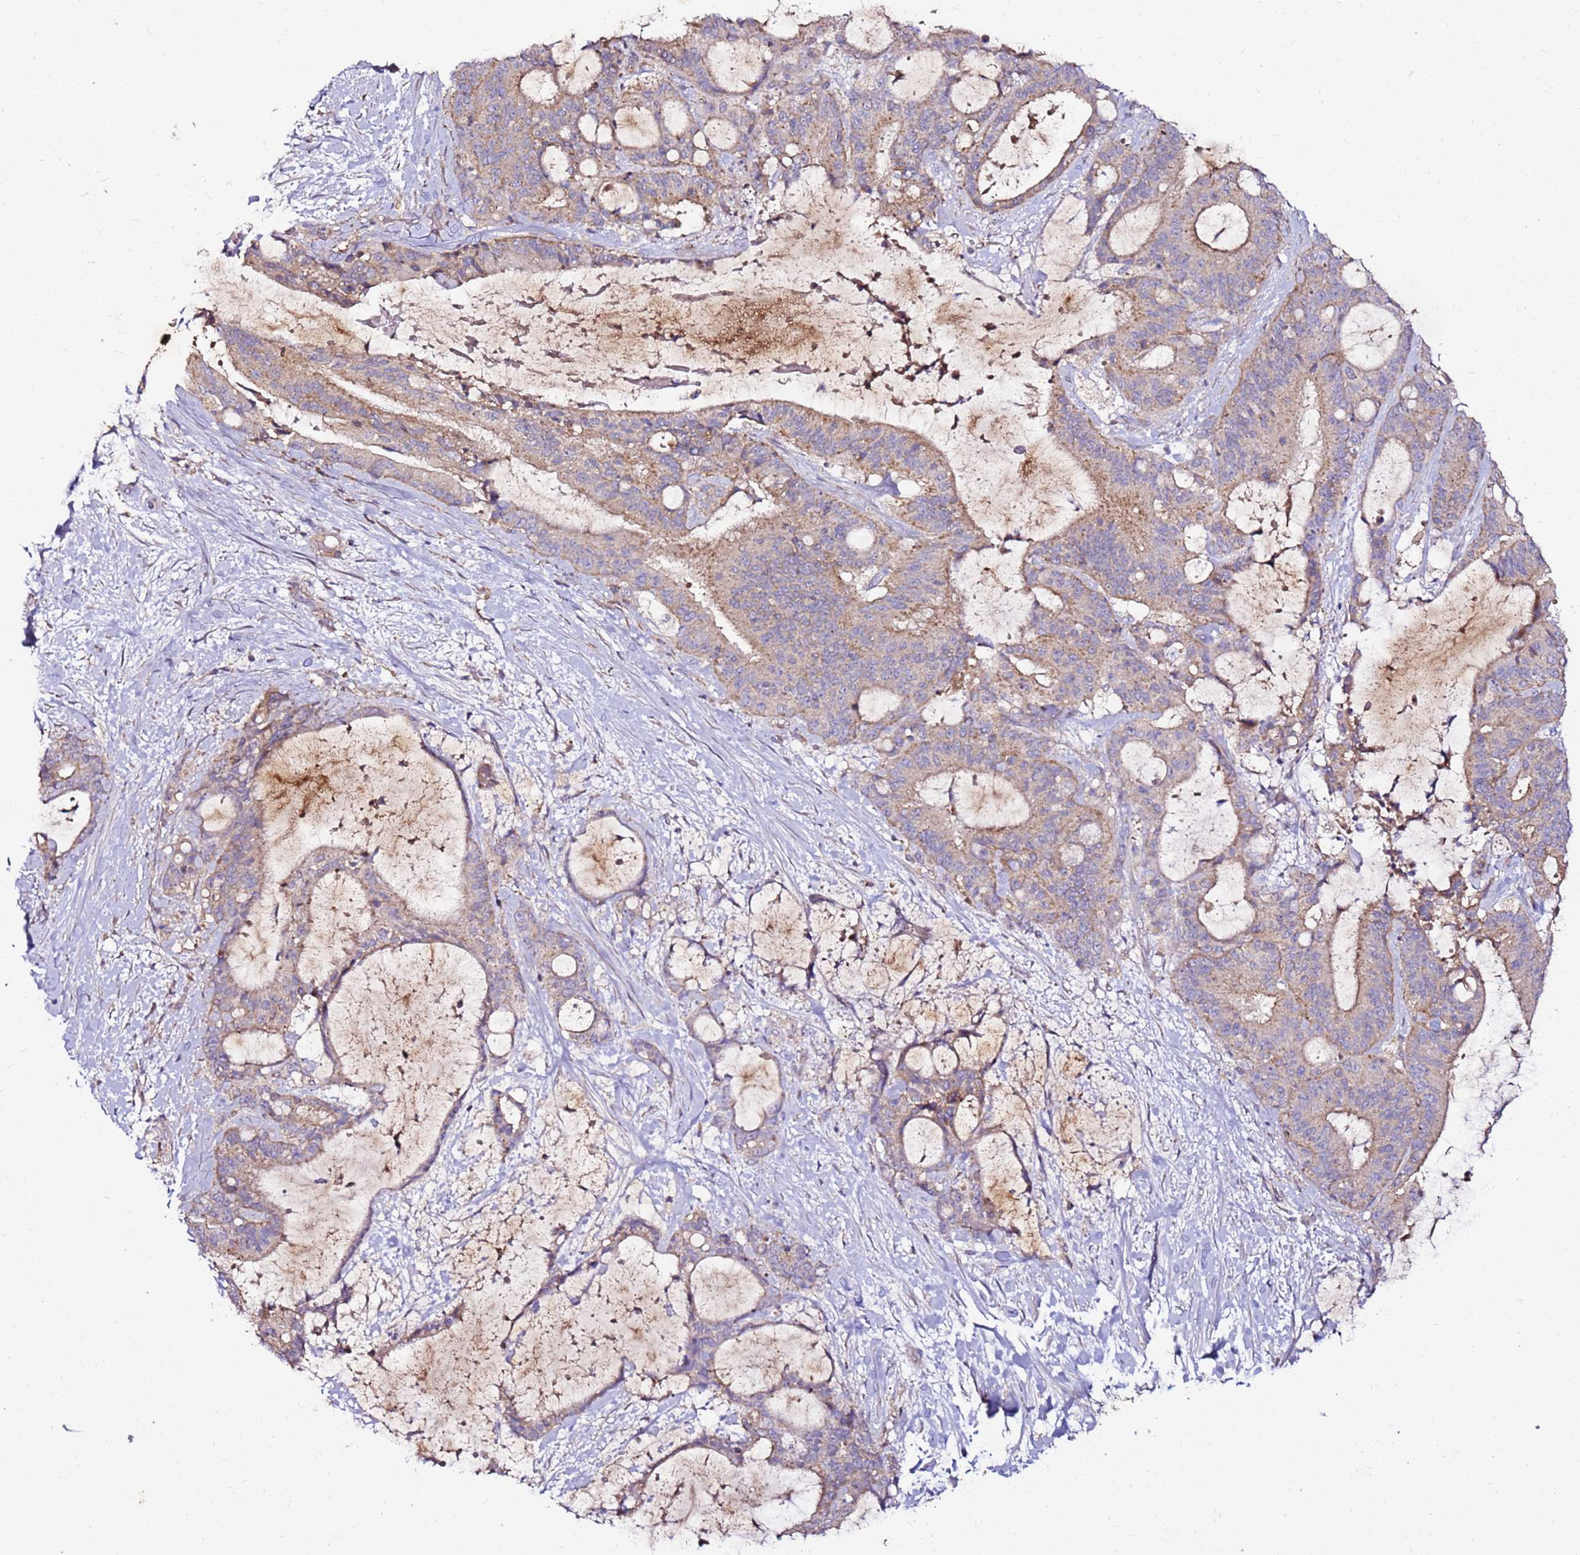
{"staining": {"intensity": "weak", "quantity": "<25%", "location": "cytoplasmic/membranous"}, "tissue": "liver cancer", "cell_type": "Tumor cells", "image_type": "cancer", "snomed": [{"axis": "morphology", "description": "Normal tissue, NOS"}, {"axis": "morphology", "description": "Cholangiocarcinoma"}, {"axis": "topography", "description": "Liver"}, {"axis": "topography", "description": "Peripheral nerve tissue"}], "caption": "Immunohistochemistry (IHC) image of neoplastic tissue: liver cancer (cholangiocarcinoma) stained with DAB (3,3'-diaminobenzidine) exhibits no significant protein positivity in tumor cells.", "gene": "KRTAP21-3", "patient": {"sex": "female", "age": 73}}